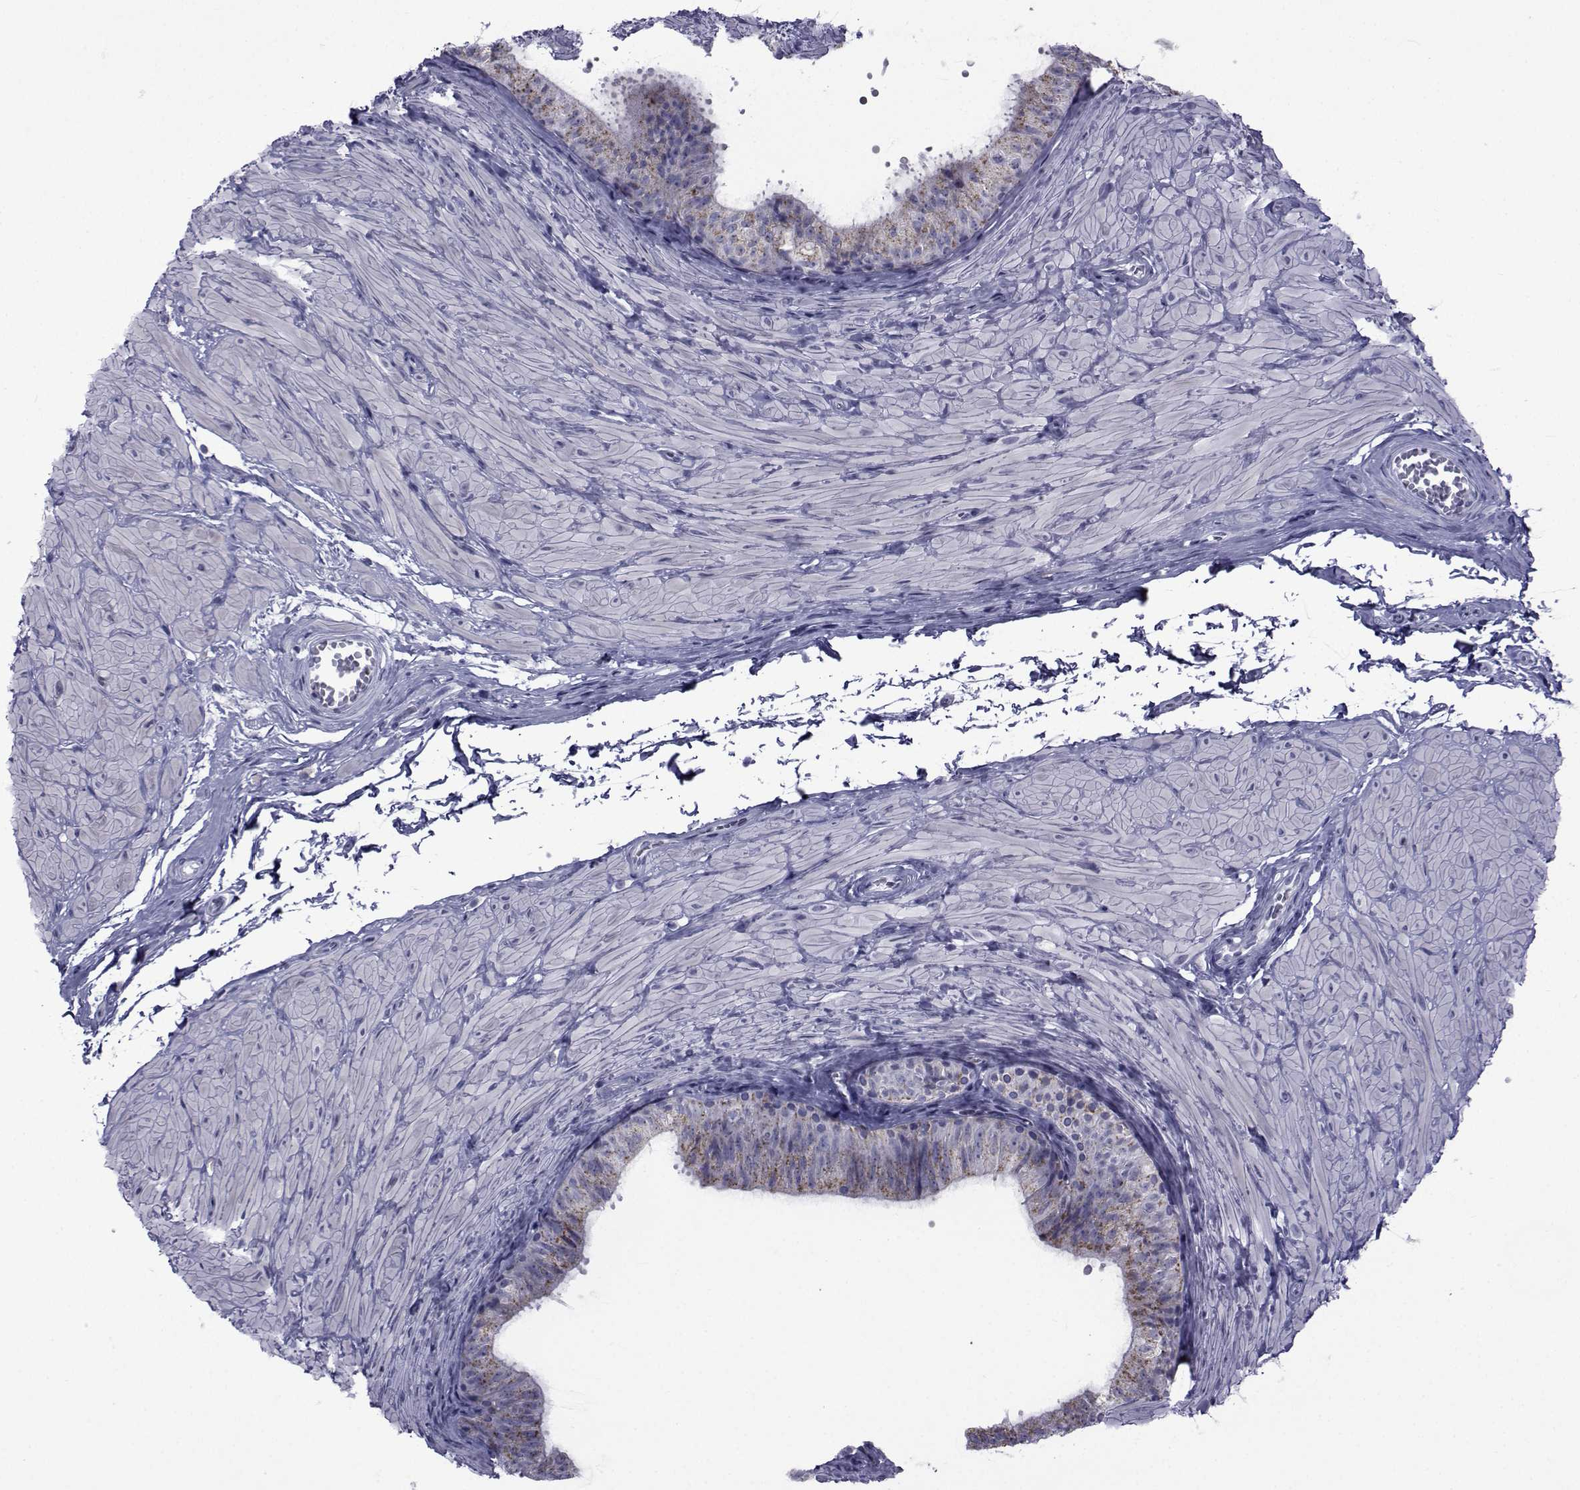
{"staining": {"intensity": "moderate", "quantity": "<25%", "location": "cytoplasmic/membranous"}, "tissue": "epididymis", "cell_type": "Glandular cells", "image_type": "normal", "snomed": [{"axis": "morphology", "description": "Normal tissue, NOS"}, {"axis": "topography", "description": "Epididymis"}, {"axis": "topography", "description": "Vas deferens"}], "caption": "The micrograph exhibits a brown stain indicating the presence of a protein in the cytoplasmic/membranous of glandular cells in epididymis.", "gene": "PDE6G", "patient": {"sex": "male", "age": 23}}